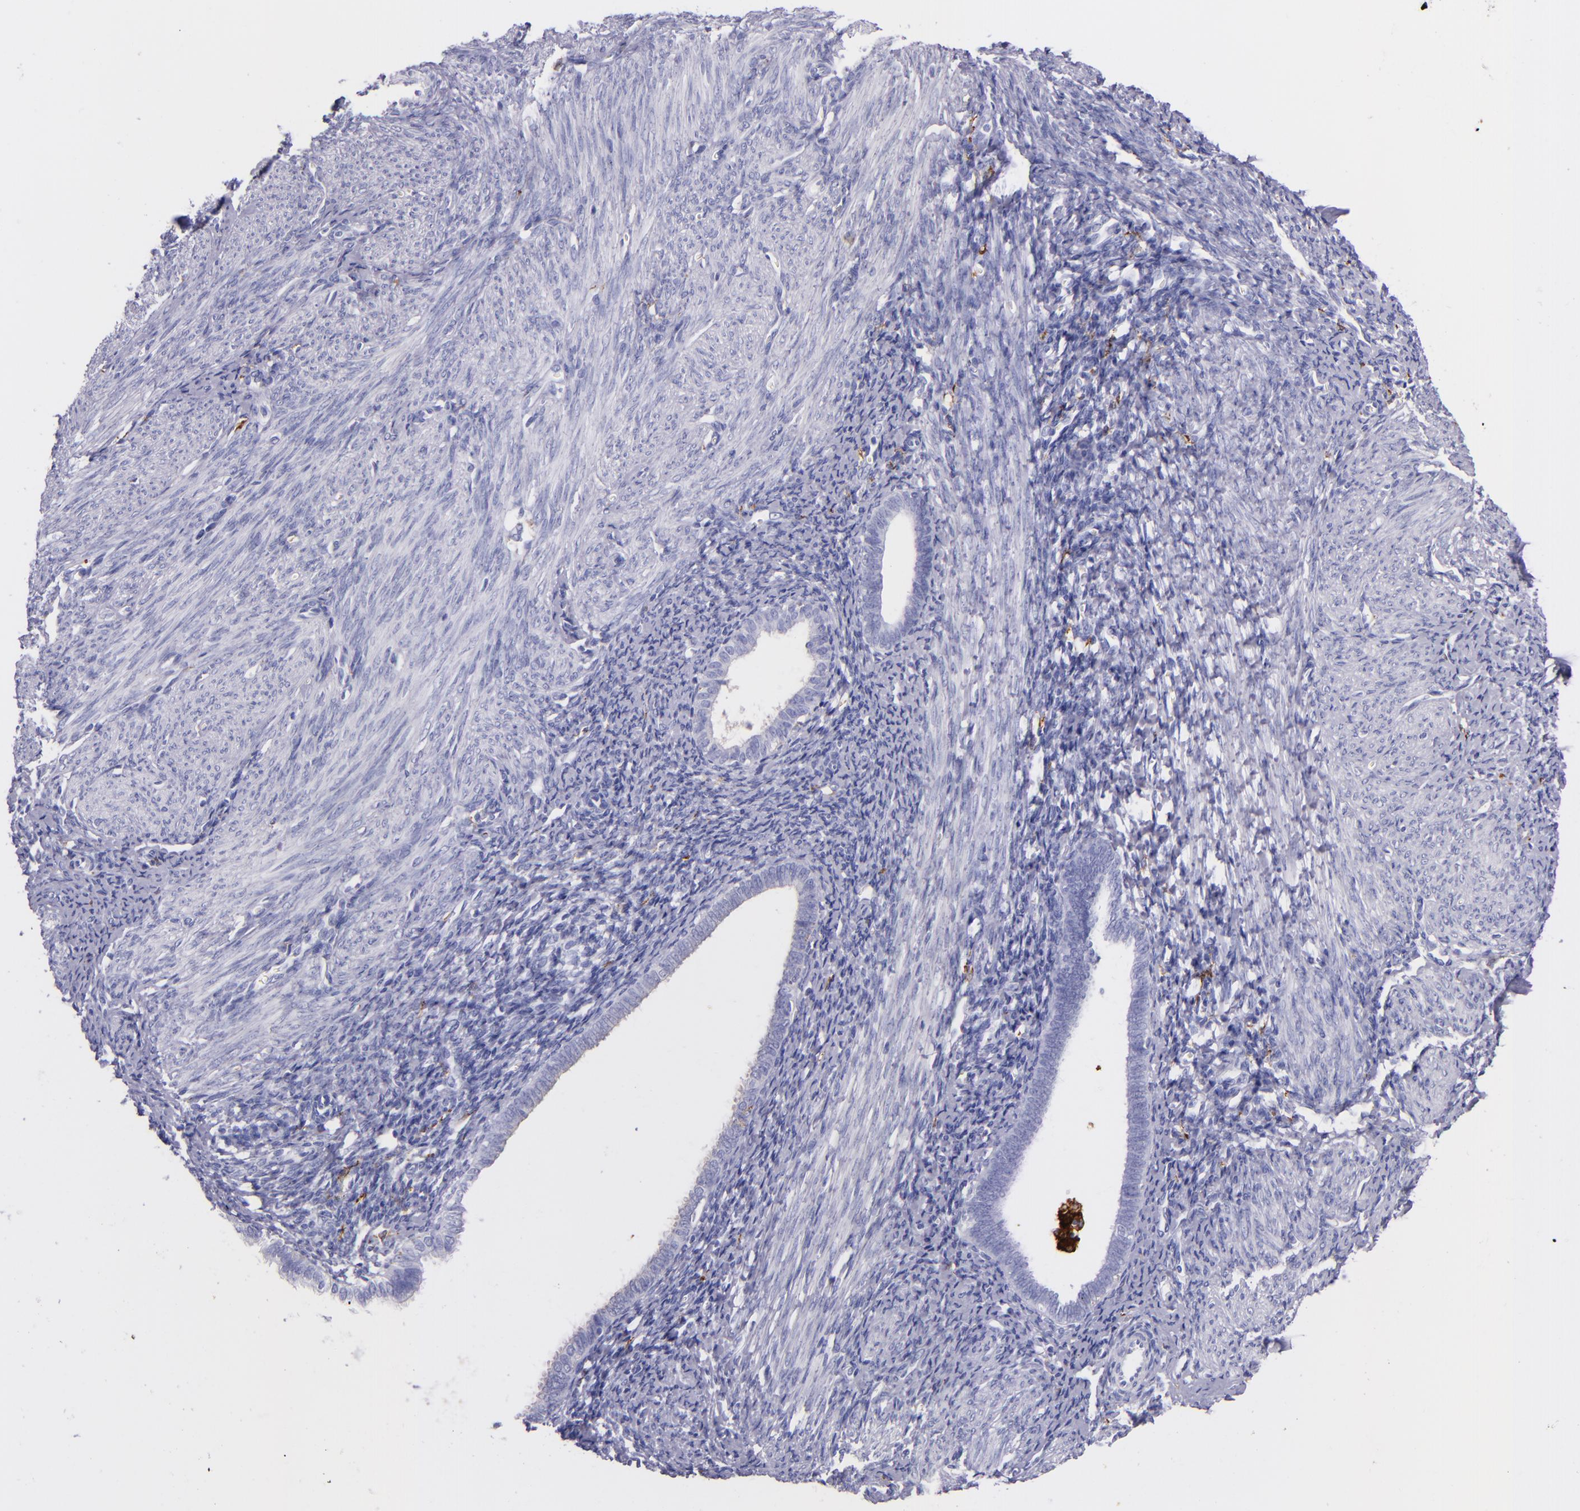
{"staining": {"intensity": "negative", "quantity": "none", "location": "none"}, "tissue": "endometrium", "cell_type": "Cells in endometrial stroma", "image_type": "normal", "snomed": [{"axis": "morphology", "description": "Normal tissue, NOS"}, {"axis": "topography", "description": "Smooth muscle"}, {"axis": "topography", "description": "Endometrium"}], "caption": "This is an immunohistochemistry (IHC) histopathology image of benign human endometrium. There is no staining in cells in endometrial stroma.", "gene": "CD163", "patient": {"sex": "female", "age": 57}}